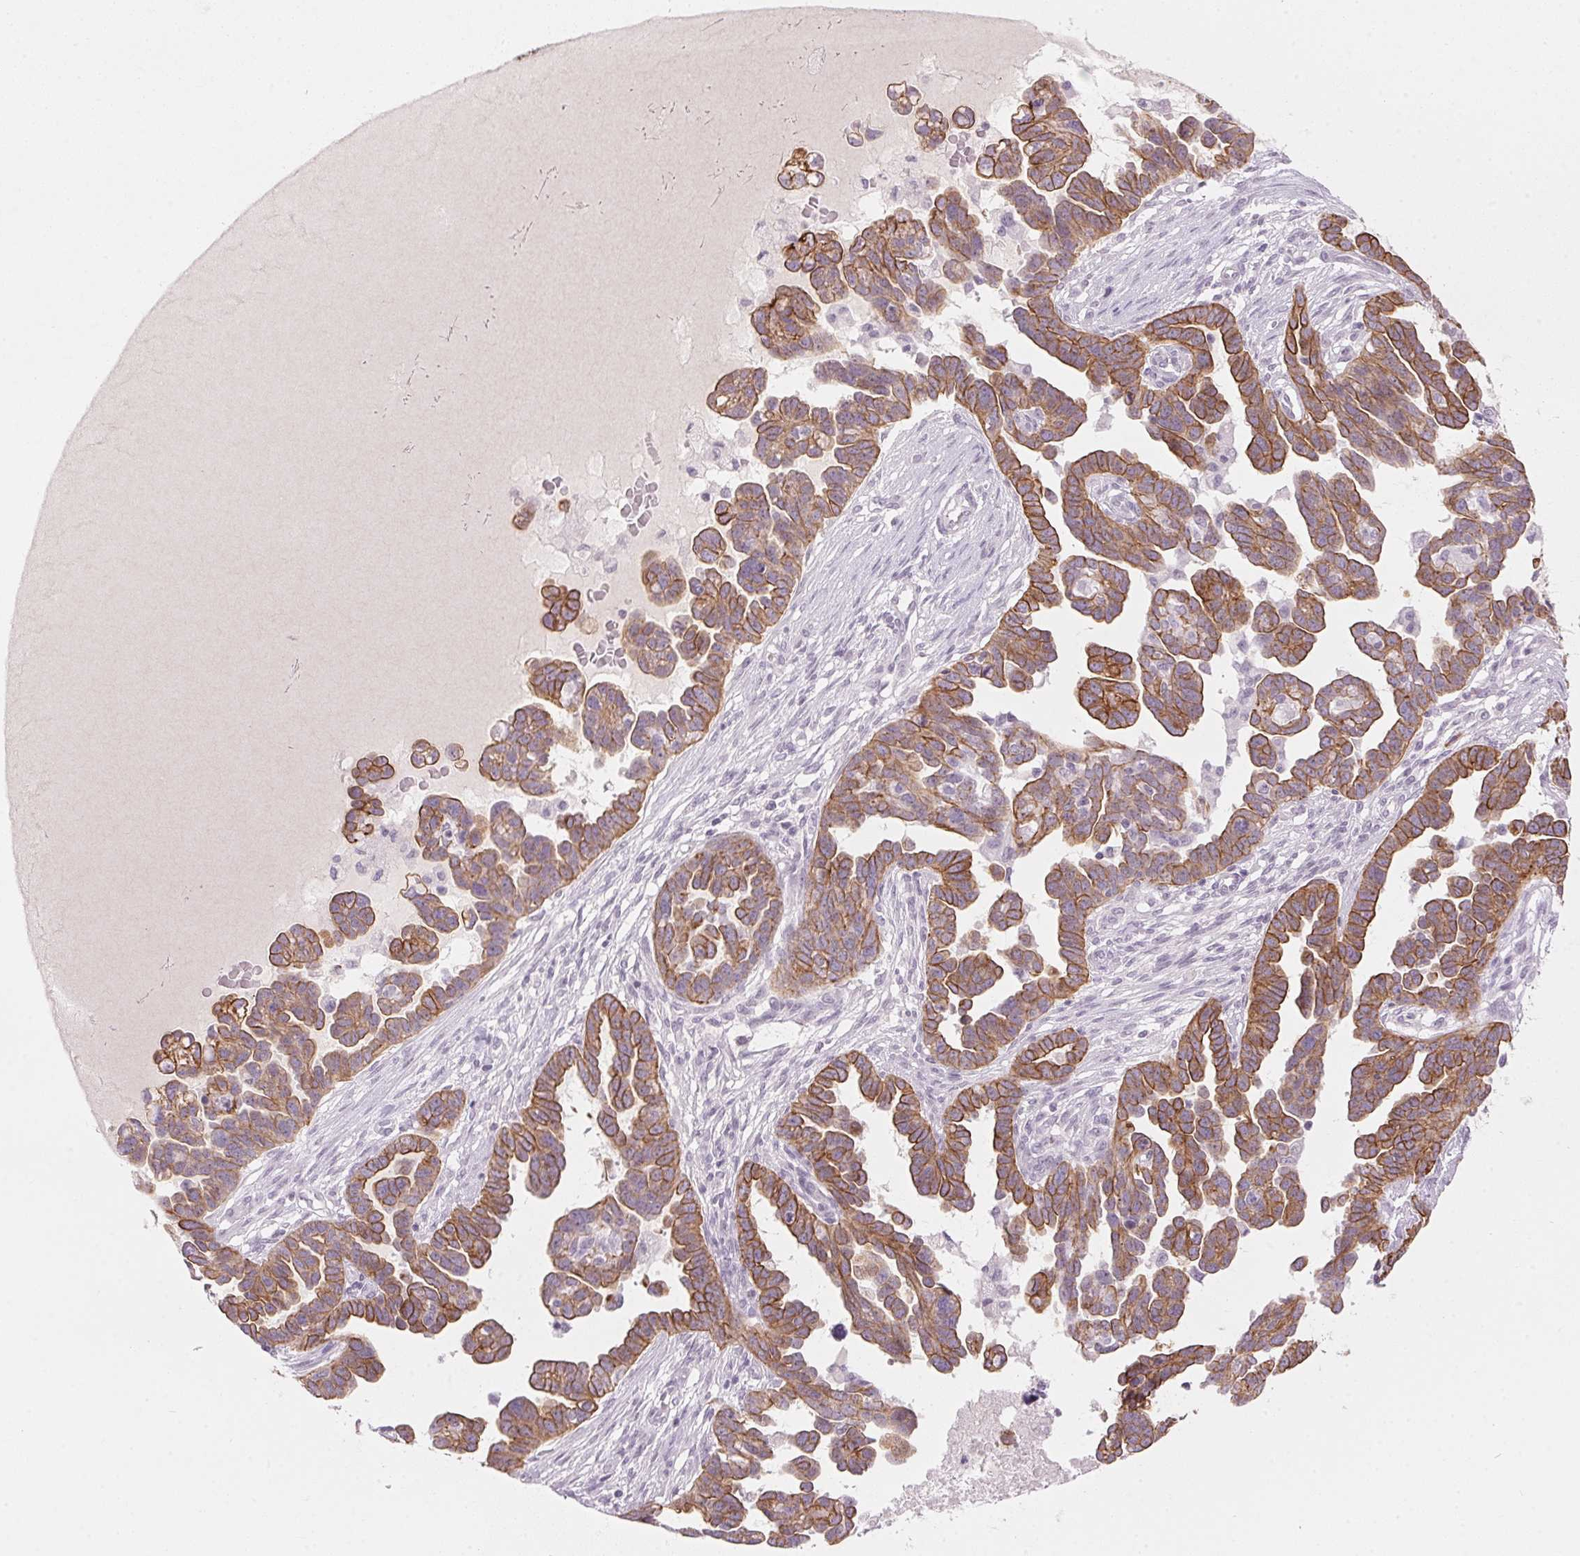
{"staining": {"intensity": "moderate", "quantity": ">75%", "location": "cytoplasmic/membranous"}, "tissue": "ovarian cancer", "cell_type": "Tumor cells", "image_type": "cancer", "snomed": [{"axis": "morphology", "description": "Cystadenocarcinoma, serous, NOS"}, {"axis": "topography", "description": "Ovary"}], "caption": "Moderate cytoplasmic/membranous expression is seen in about >75% of tumor cells in ovarian cancer (serous cystadenocarcinoma).", "gene": "SCTR", "patient": {"sex": "female", "age": 54}}